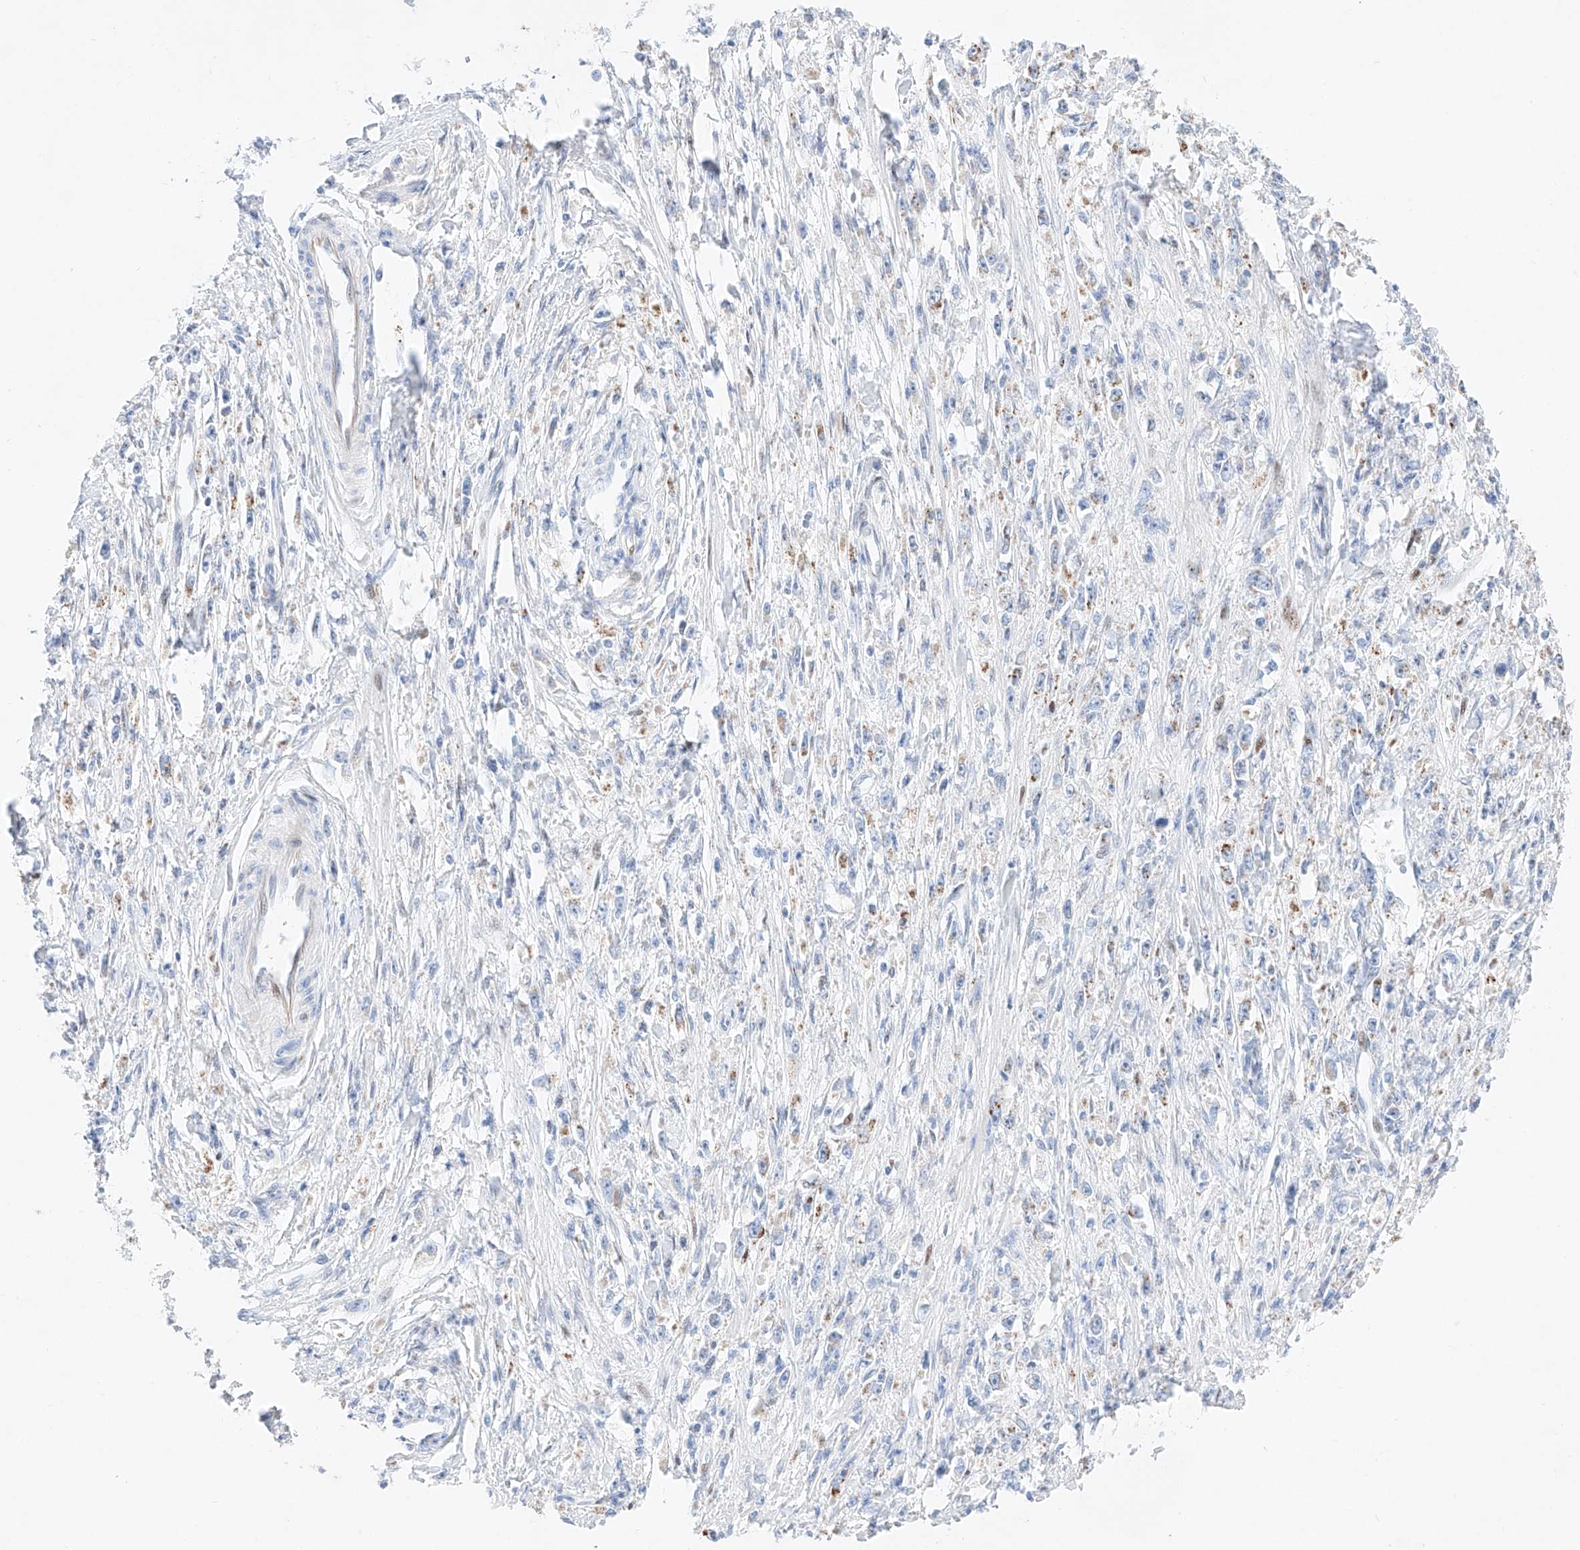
{"staining": {"intensity": "negative", "quantity": "none", "location": "none"}, "tissue": "stomach cancer", "cell_type": "Tumor cells", "image_type": "cancer", "snomed": [{"axis": "morphology", "description": "Adenocarcinoma, NOS"}, {"axis": "topography", "description": "Stomach"}], "caption": "There is no significant positivity in tumor cells of stomach adenocarcinoma.", "gene": "NT5C3B", "patient": {"sex": "female", "age": 59}}